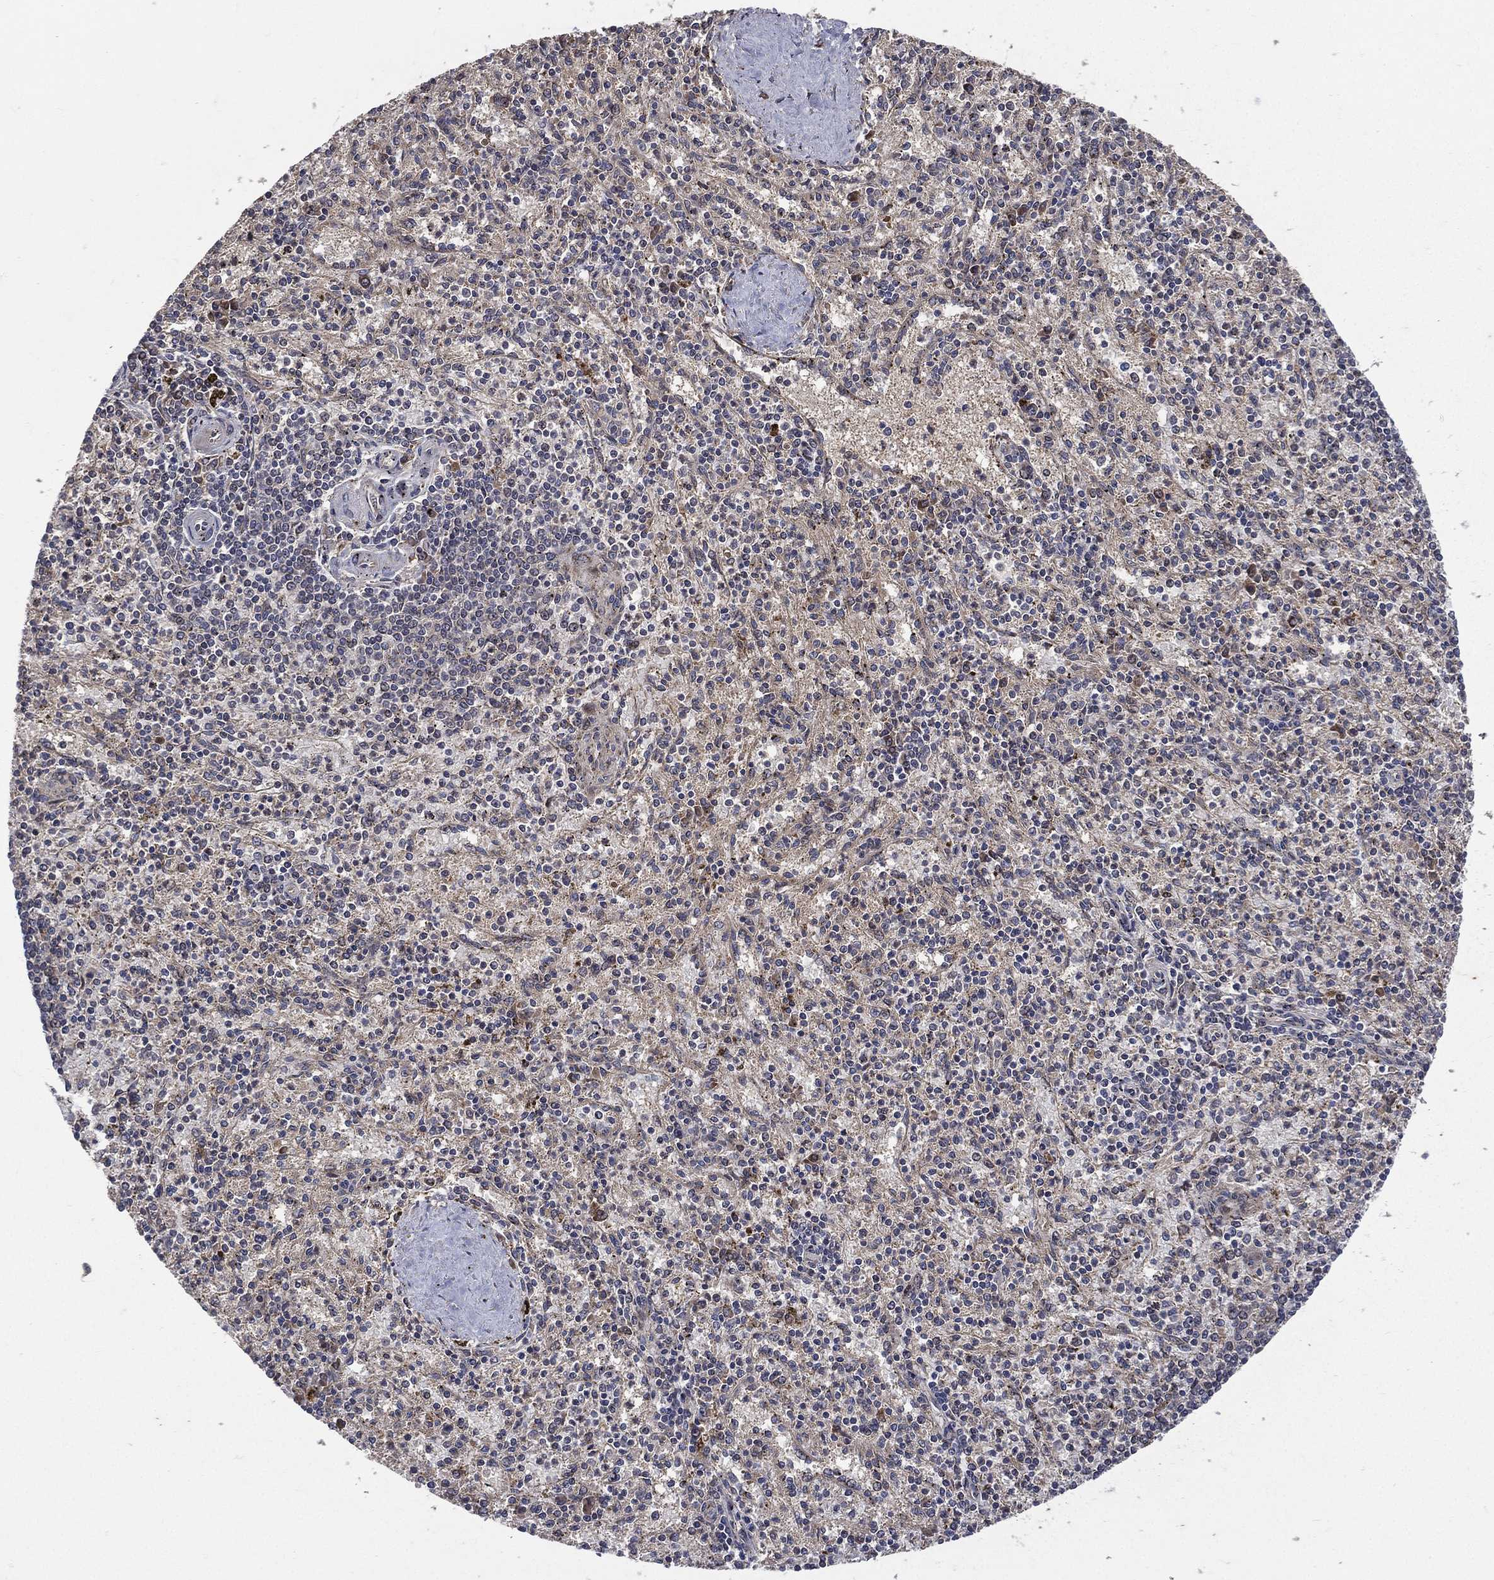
{"staining": {"intensity": "moderate", "quantity": "<25%", "location": "cytoplasmic/membranous"}, "tissue": "spleen", "cell_type": "Cells in red pulp", "image_type": "normal", "snomed": [{"axis": "morphology", "description": "Normal tissue, NOS"}, {"axis": "topography", "description": "Spleen"}], "caption": "Immunohistochemistry histopathology image of unremarkable spleen: human spleen stained using IHC demonstrates low levels of moderate protein expression localized specifically in the cytoplasmic/membranous of cells in red pulp, appearing as a cytoplasmic/membranous brown color.", "gene": "RAB11FIP4", "patient": {"sex": "female", "age": 37}}